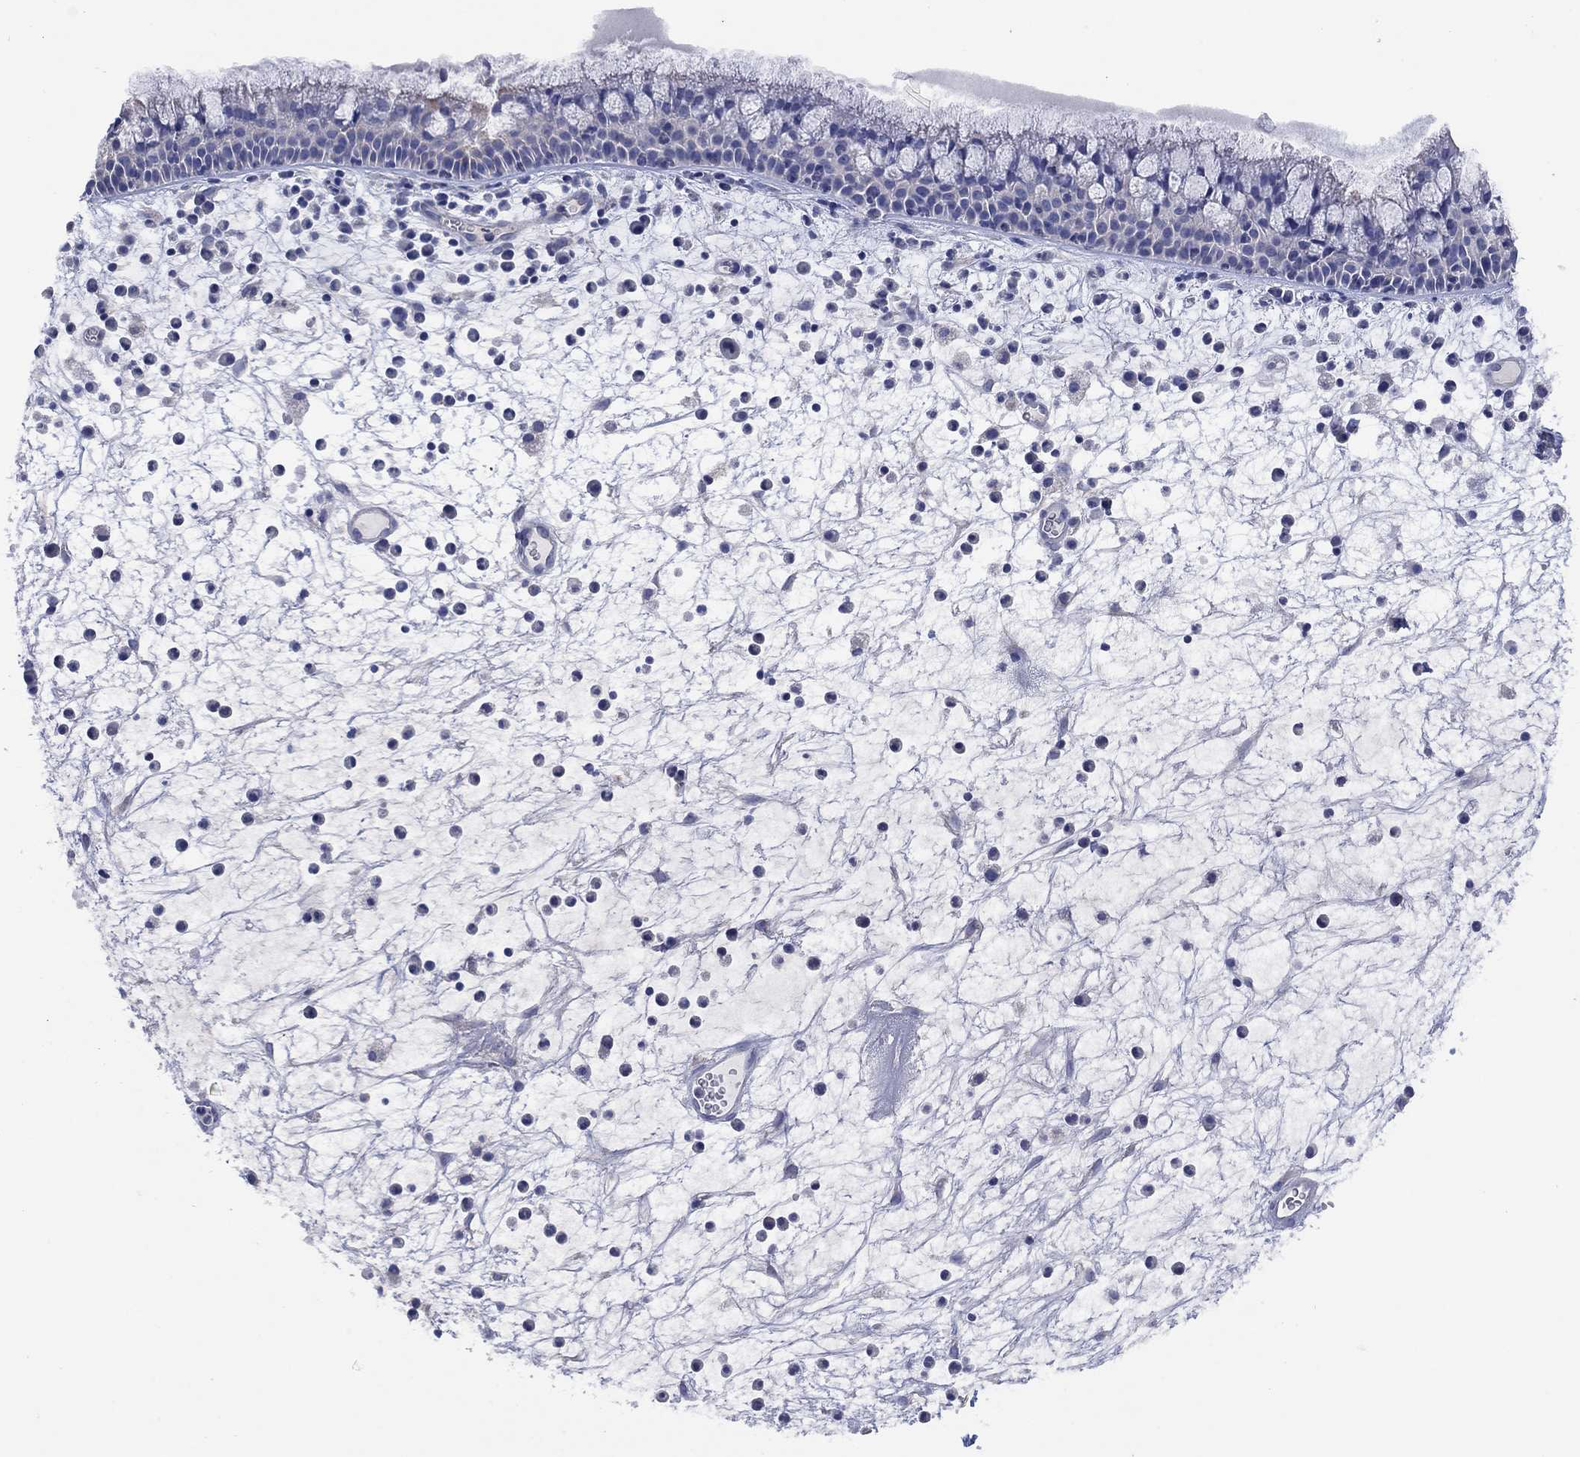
{"staining": {"intensity": "moderate", "quantity": "<25%", "location": "cytoplasmic/membranous"}, "tissue": "nasopharynx", "cell_type": "Respiratory epithelial cells", "image_type": "normal", "snomed": [{"axis": "morphology", "description": "Normal tissue, NOS"}, {"axis": "topography", "description": "Nasopharynx"}], "caption": "Nasopharynx stained with DAB IHC shows low levels of moderate cytoplasmic/membranous expression in about <25% of respiratory epithelial cells.", "gene": "CLVS1", "patient": {"sex": "female", "age": 73}}